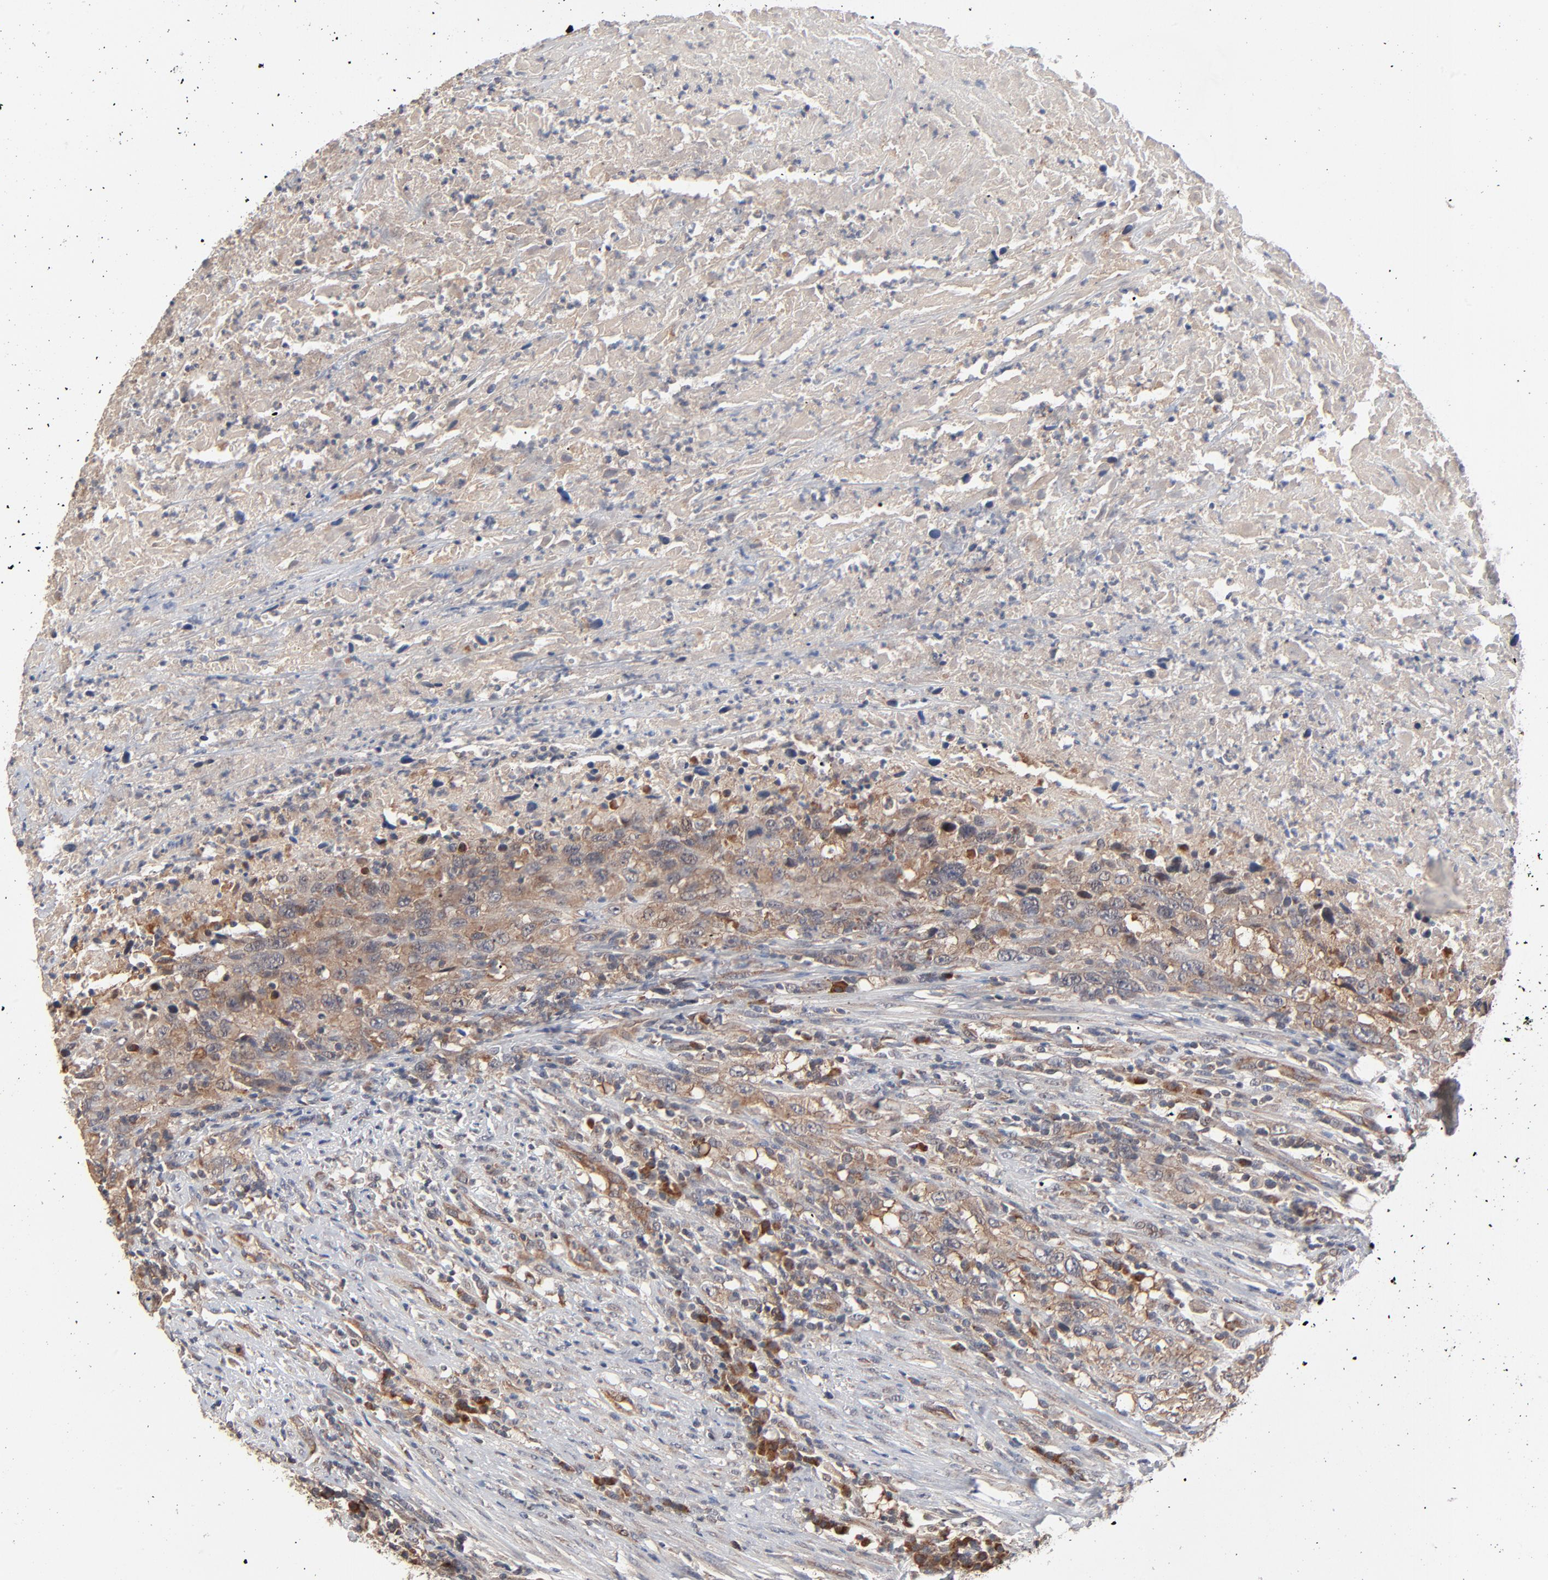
{"staining": {"intensity": "moderate", "quantity": ">75%", "location": "cytoplasmic/membranous"}, "tissue": "urothelial cancer", "cell_type": "Tumor cells", "image_type": "cancer", "snomed": [{"axis": "morphology", "description": "Urothelial carcinoma, High grade"}, {"axis": "topography", "description": "Urinary bladder"}], "caption": "A medium amount of moderate cytoplasmic/membranous expression is seen in approximately >75% of tumor cells in urothelial carcinoma (high-grade) tissue. Ihc stains the protein of interest in brown and the nuclei are stained blue.", "gene": "ABLIM3", "patient": {"sex": "male", "age": 61}}